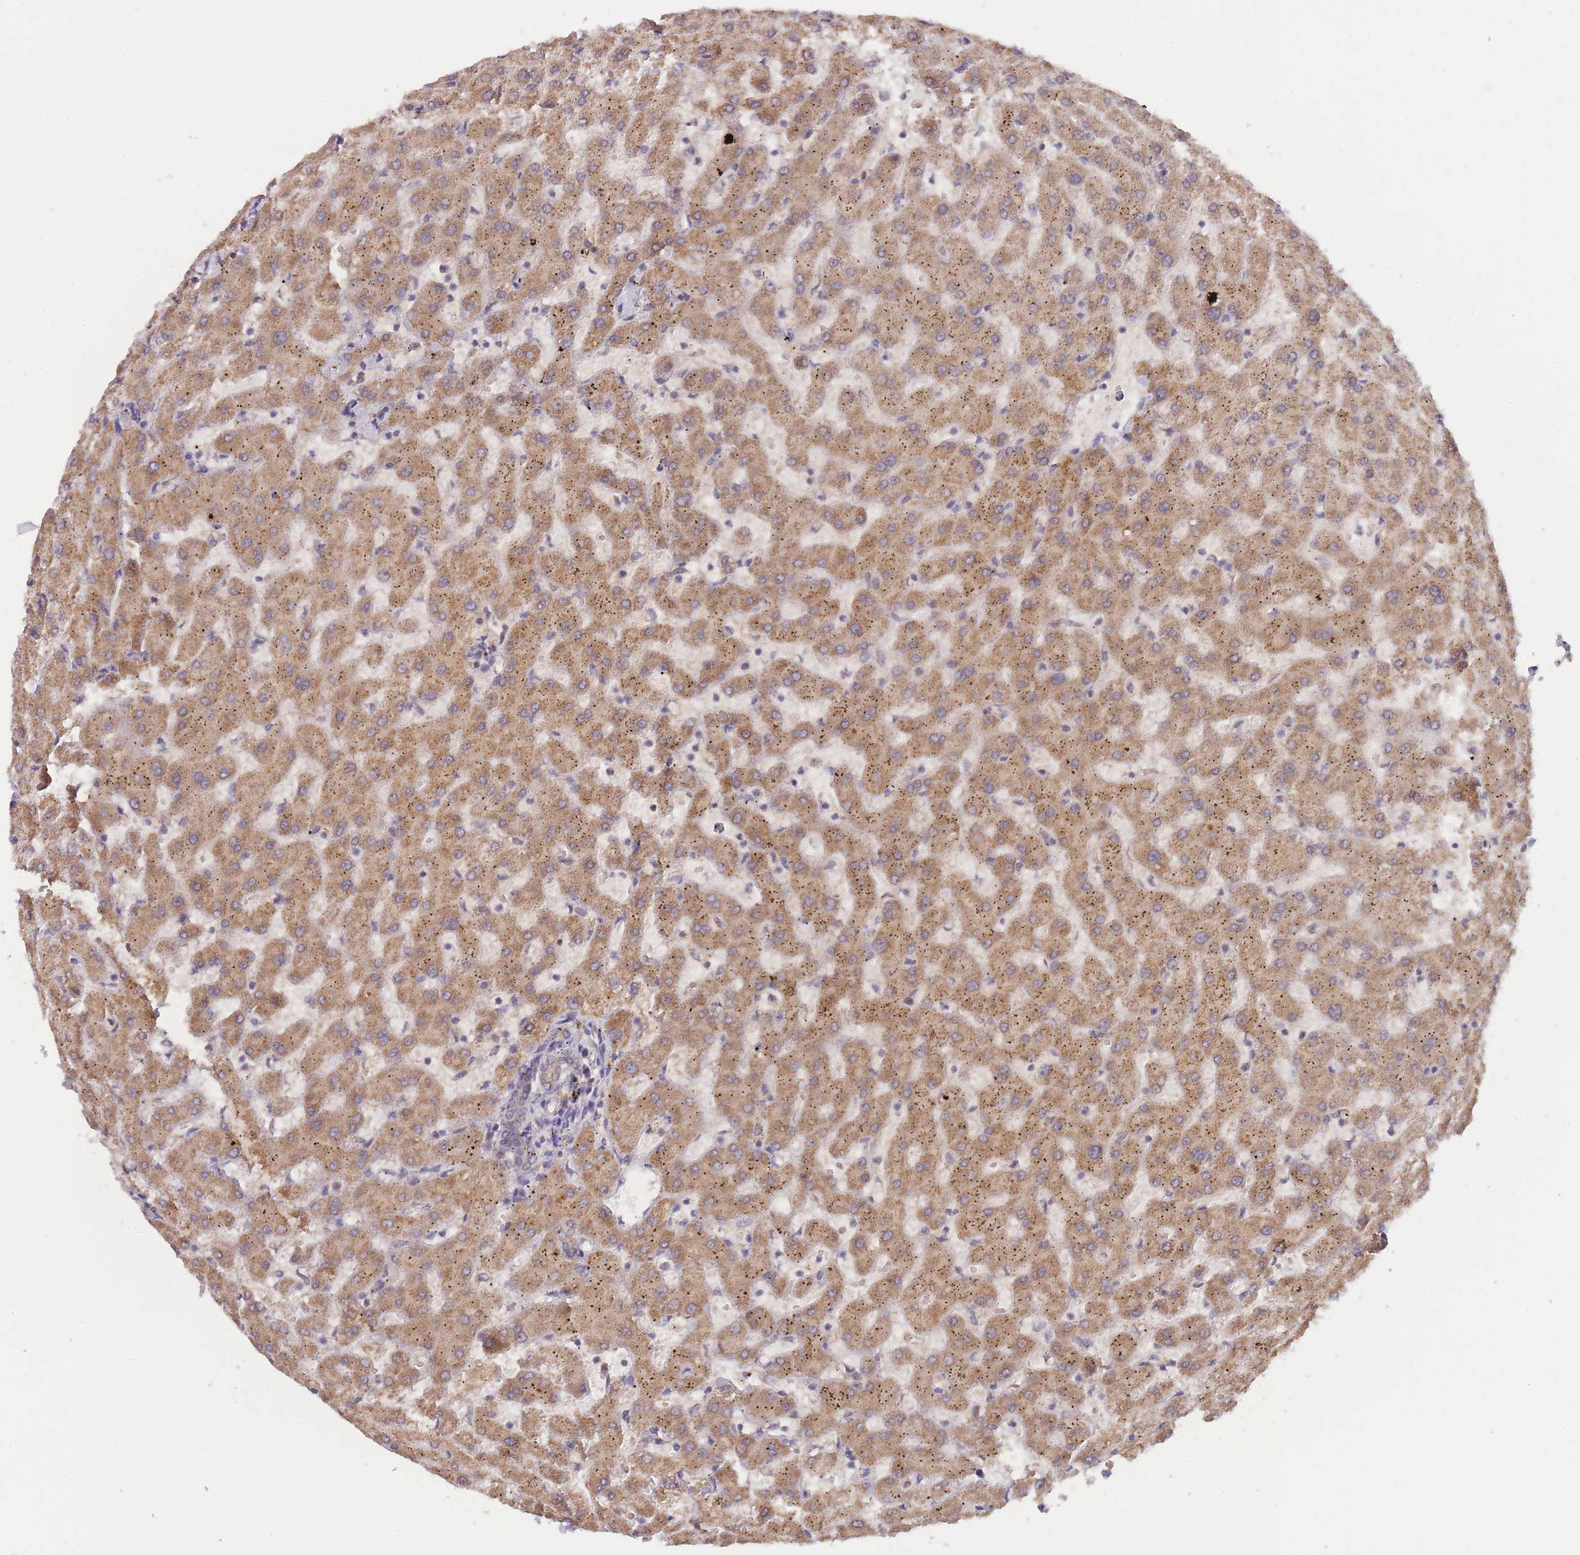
{"staining": {"intensity": "moderate", "quantity": "25%-75%", "location": "cytoplasmic/membranous"}, "tissue": "liver", "cell_type": "Cholangiocytes", "image_type": "normal", "snomed": [{"axis": "morphology", "description": "Normal tissue, NOS"}, {"axis": "topography", "description": "Liver"}], "caption": "A brown stain highlights moderate cytoplasmic/membranous expression of a protein in cholangiocytes of benign liver.", "gene": "PIP4P1", "patient": {"sex": "female", "age": 63}}